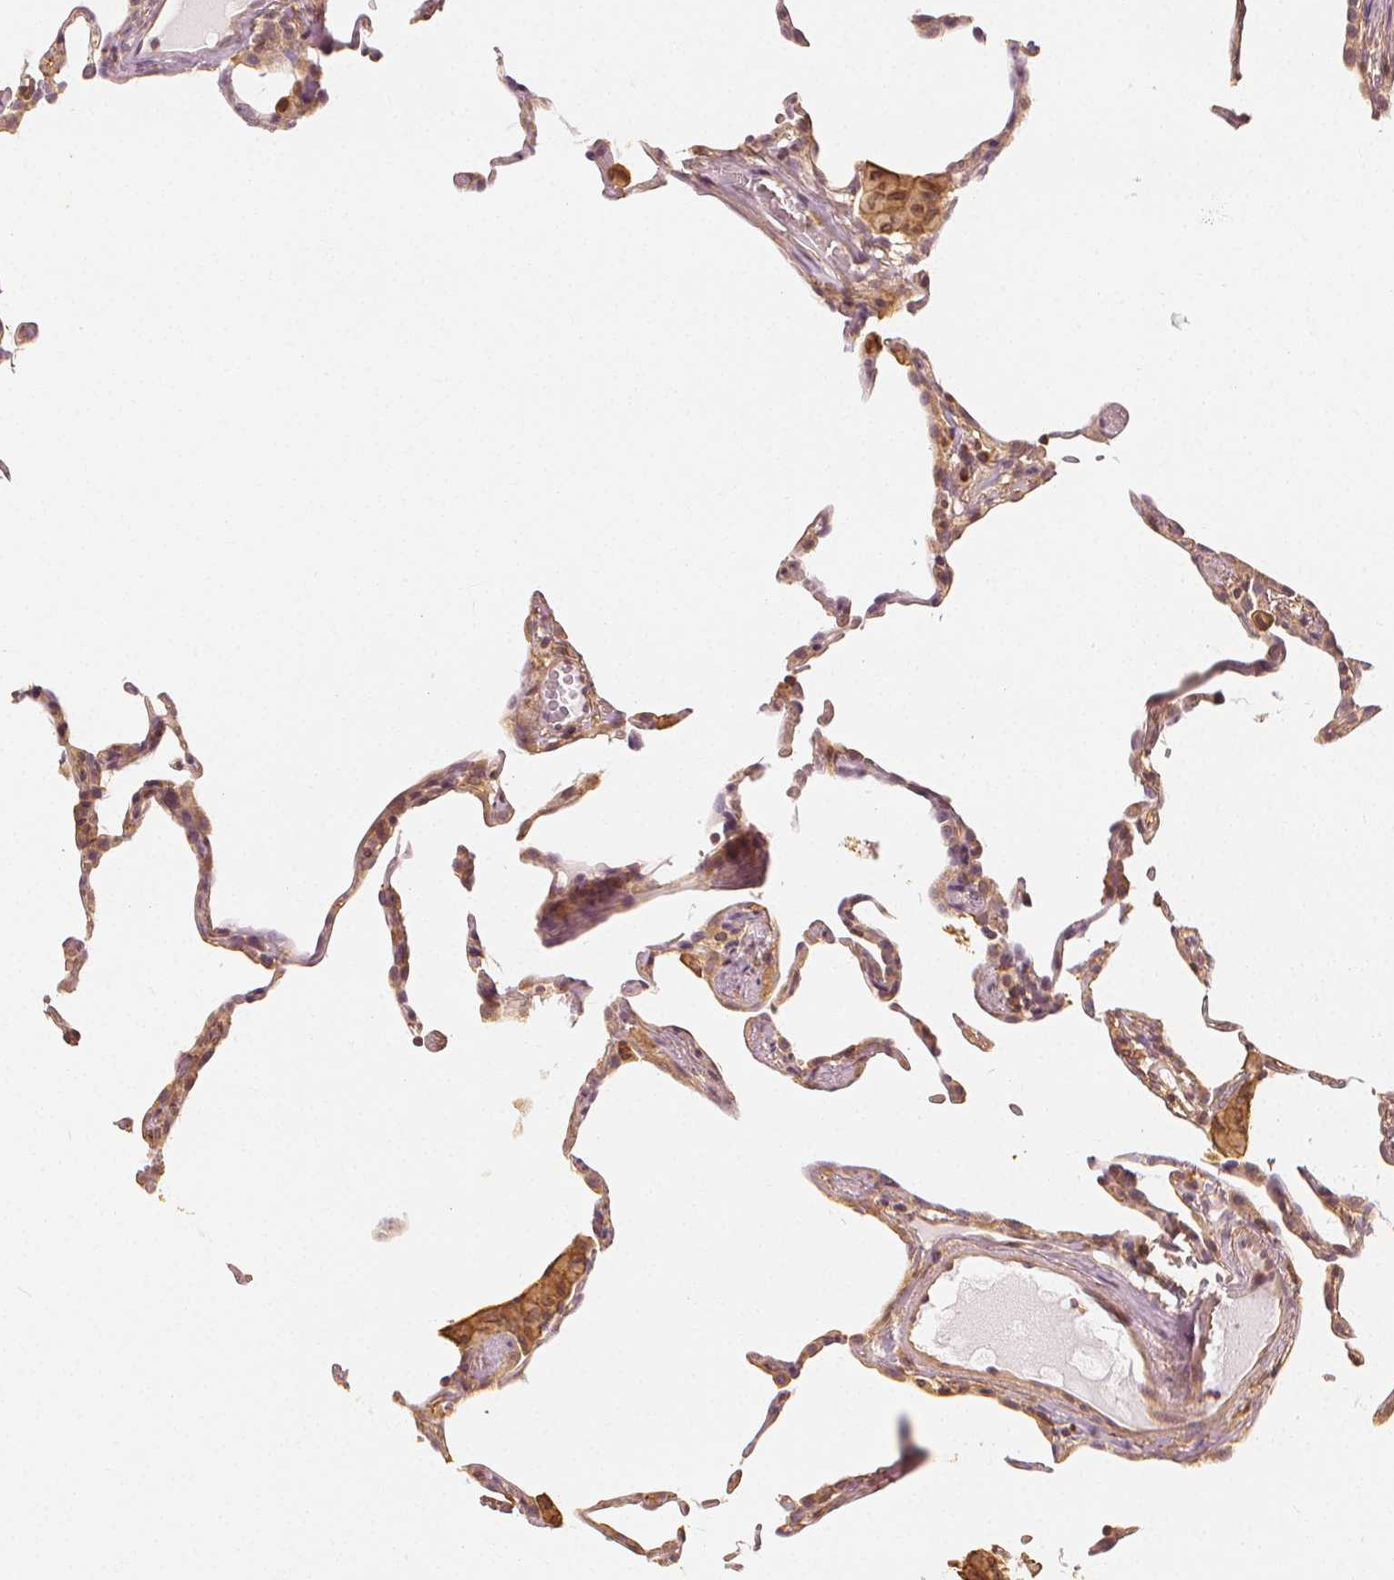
{"staining": {"intensity": "weak", "quantity": "25%-75%", "location": "cytoplasmic/membranous"}, "tissue": "lung", "cell_type": "Alveolar cells", "image_type": "normal", "snomed": [{"axis": "morphology", "description": "Normal tissue, NOS"}, {"axis": "topography", "description": "Lung"}], "caption": "Immunohistochemical staining of unremarkable human lung demonstrates low levels of weak cytoplasmic/membranous staining in about 25%-75% of alveolar cells.", "gene": "ARHGAP26", "patient": {"sex": "female", "age": 57}}